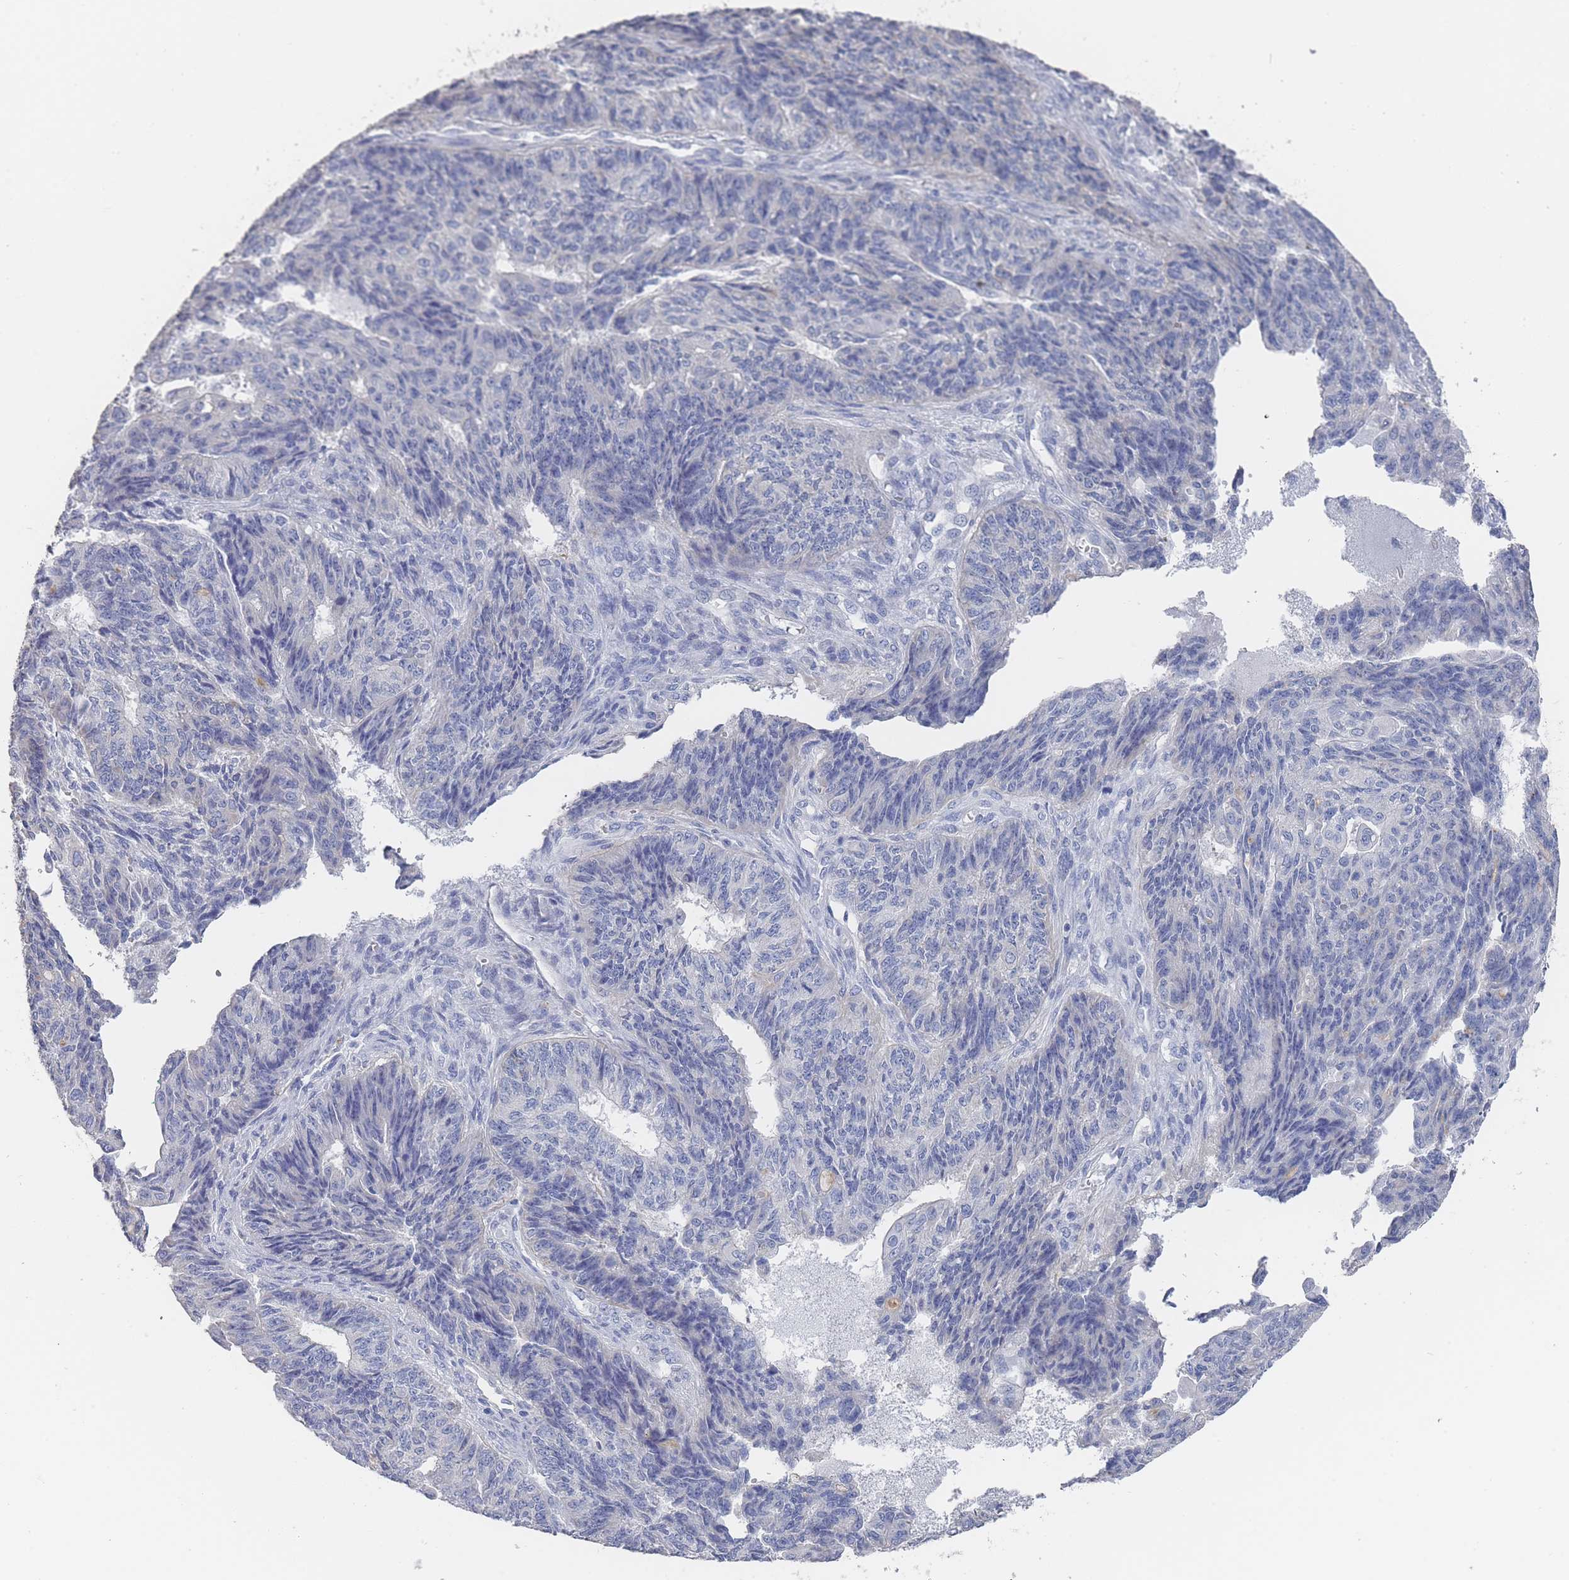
{"staining": {"intensity": "negative", "quantity": "none", "location": "none"}, "tissue": "endometrial cancer", "cell_type": "Tumor cells", "image_type": "cancer", "snomed": [{"axis": "morphology", "description": "Adenocarcinoma, NOS"}, {"axis": "topography", "description": "Endometrium"}], "caption": "Immunohistochemistry (IHC) of human endometrial adenocarcinoma shows no expression in tumor cells.", "gene": "ACAD11", "patient": {"sex": "female", "age": 32}}